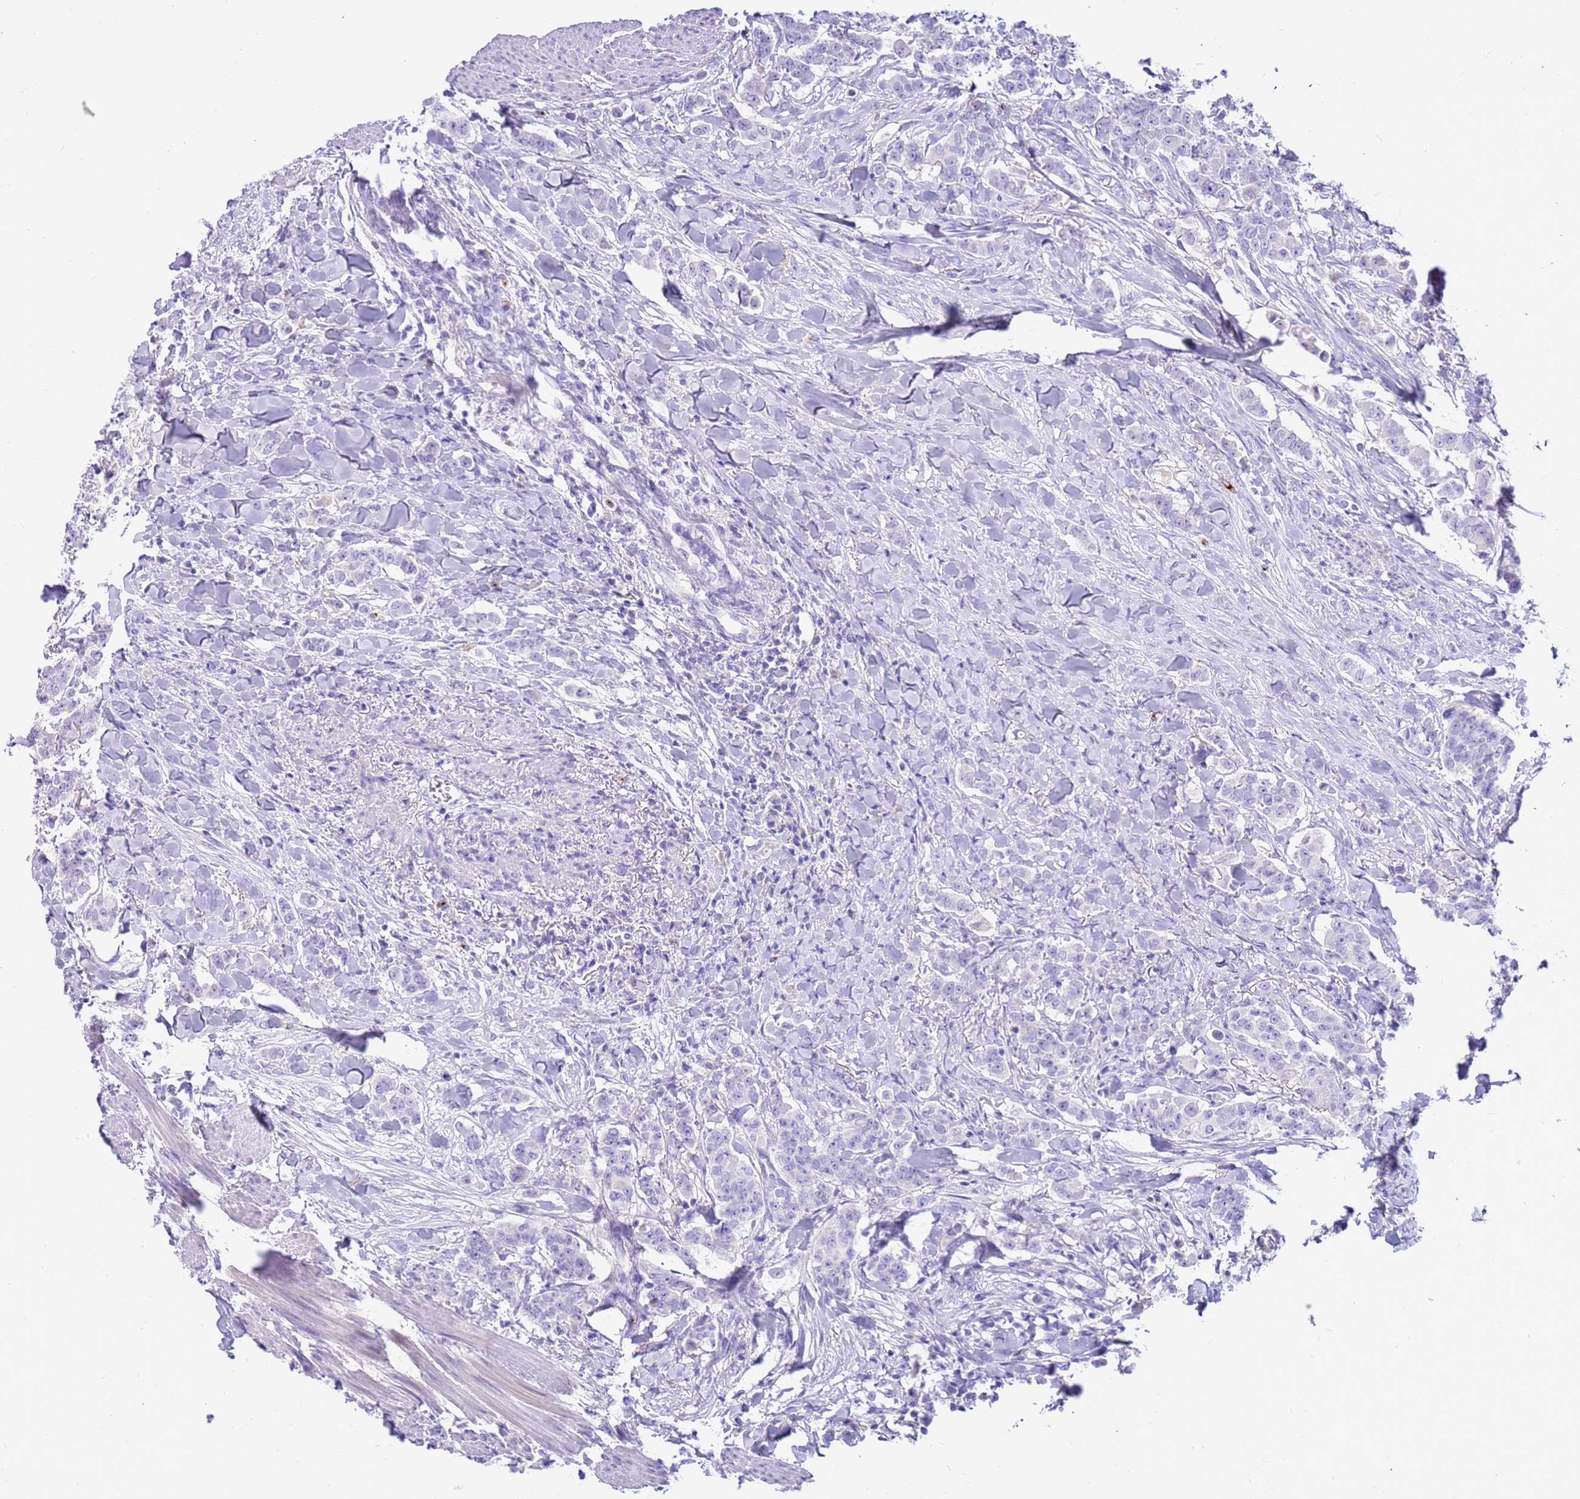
{"staining": {"intensity": "negative", "quantity": "none", "location": "none"}, "tissue": "breast cancer", "cell_type": "Tumor cells", "image_type": "cancer", "snomed": [{"axis": "morphology", "description": "Duct carcinoma"}, {"axis": "topography", "description": "Breast"}], "caption": "This is an immunohistochemistry photomicrograph of infiltrating ductal carcinoma (breast). There is no expression in tumor cells.", "gene": "EVPLL", "patient": {"sex": "female", "age": 40}}